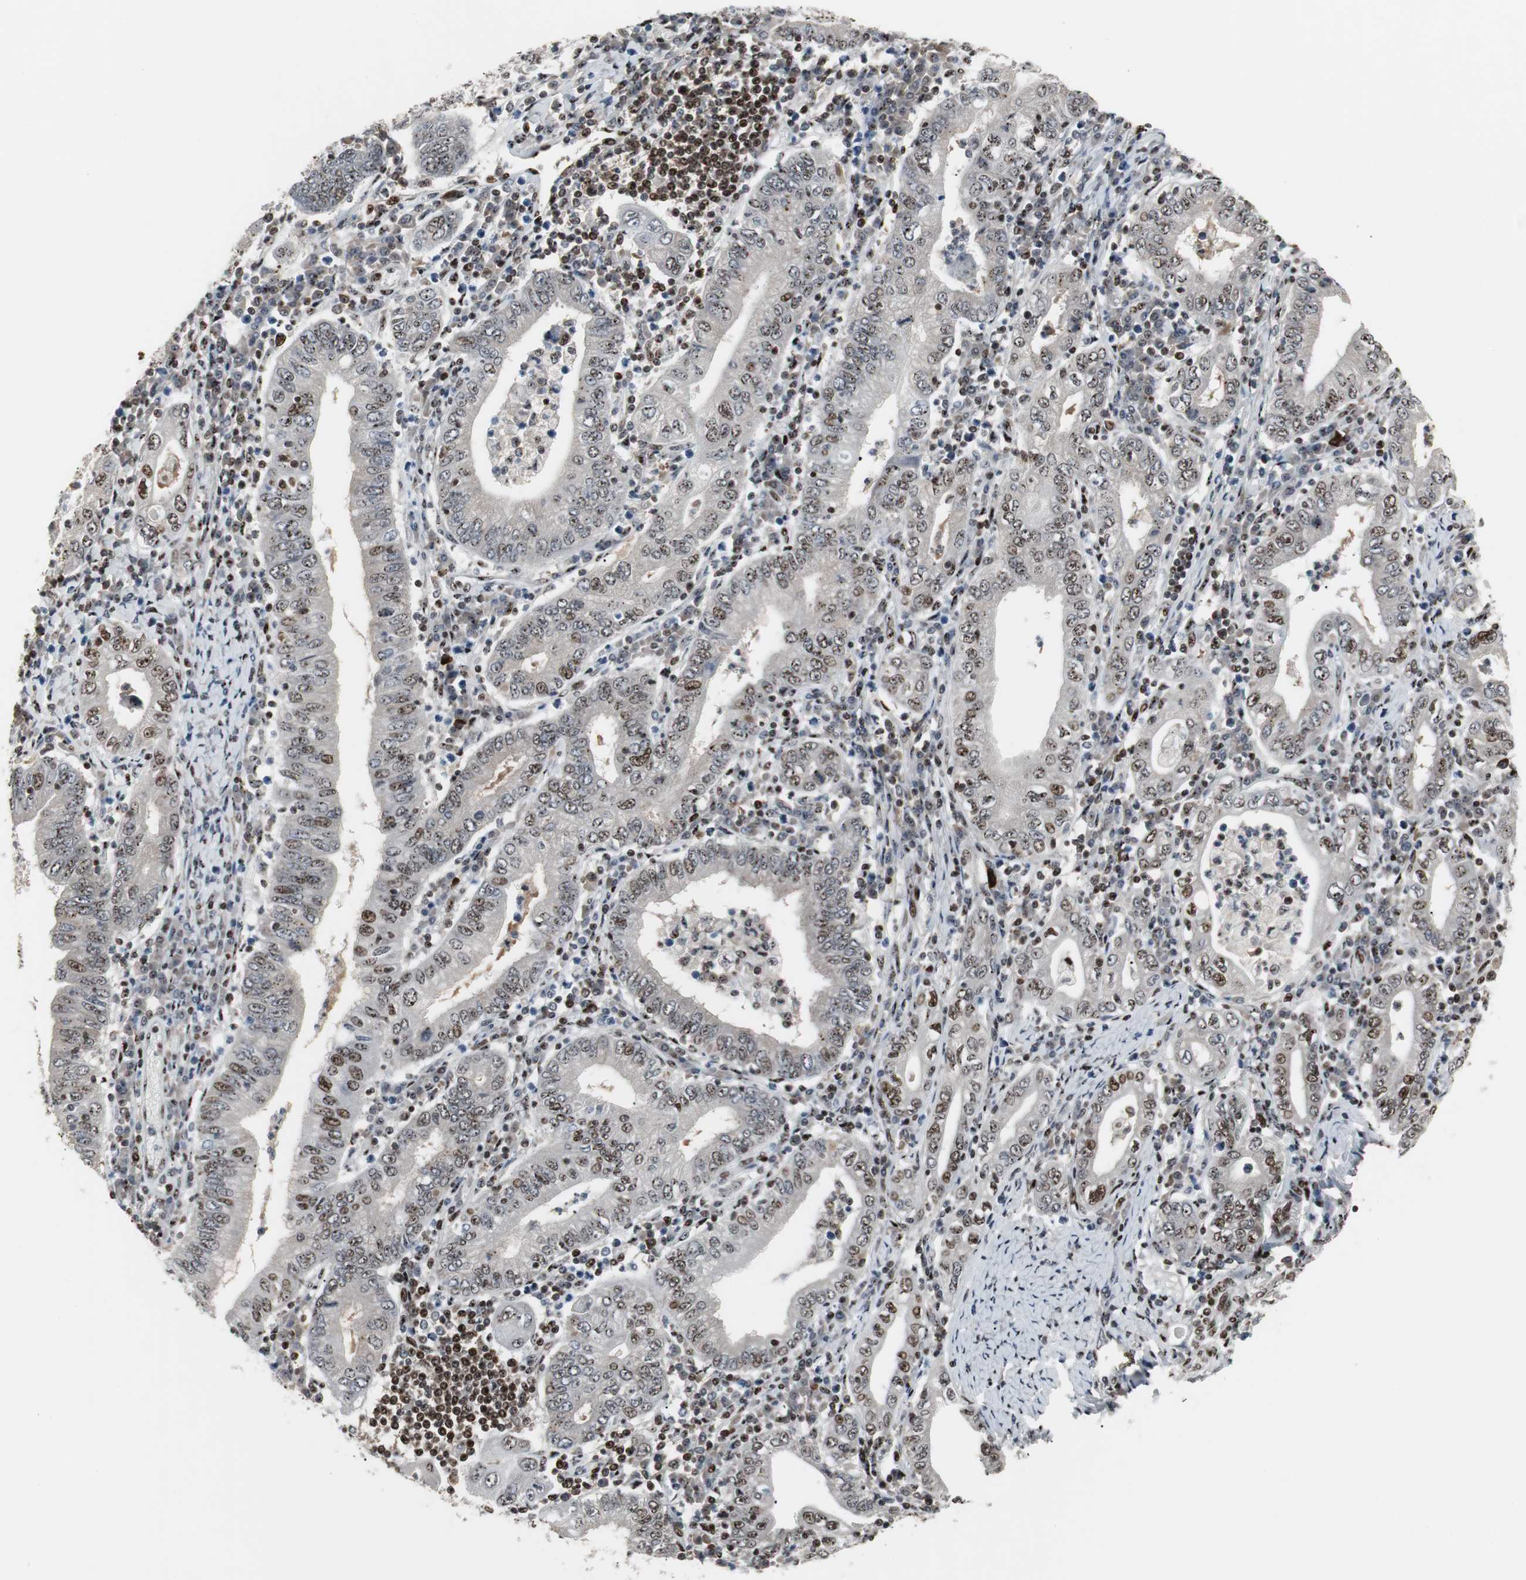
{"staining": {"intensity": "moderate", "quantity": "25%-75%", "location": "nuclear"}, "tissue": "stomach cancer", "cell_type": "Tumor cells", "image_type": "cancer", "snomed": [{"axis": "morphology", "description": "Normal tissue, NOS"}, {"axis": "morphology", "description": "Adenocarcinoma, NOS"}, {"axis": "topography", "description": "Esophagus"}, {"axis": "topography", "description": "Stomach, upper"}, {"axis": "topography", "description": "Peripheral nerve tissue"}], "caption": "A histopathology image of human adenocarcinoma (stomach) stained for a protein exhibits moderate nuclear brown staining in tumor cells.", "gene": "GRK2", "patient": {"sex": "male", "age": 62}}